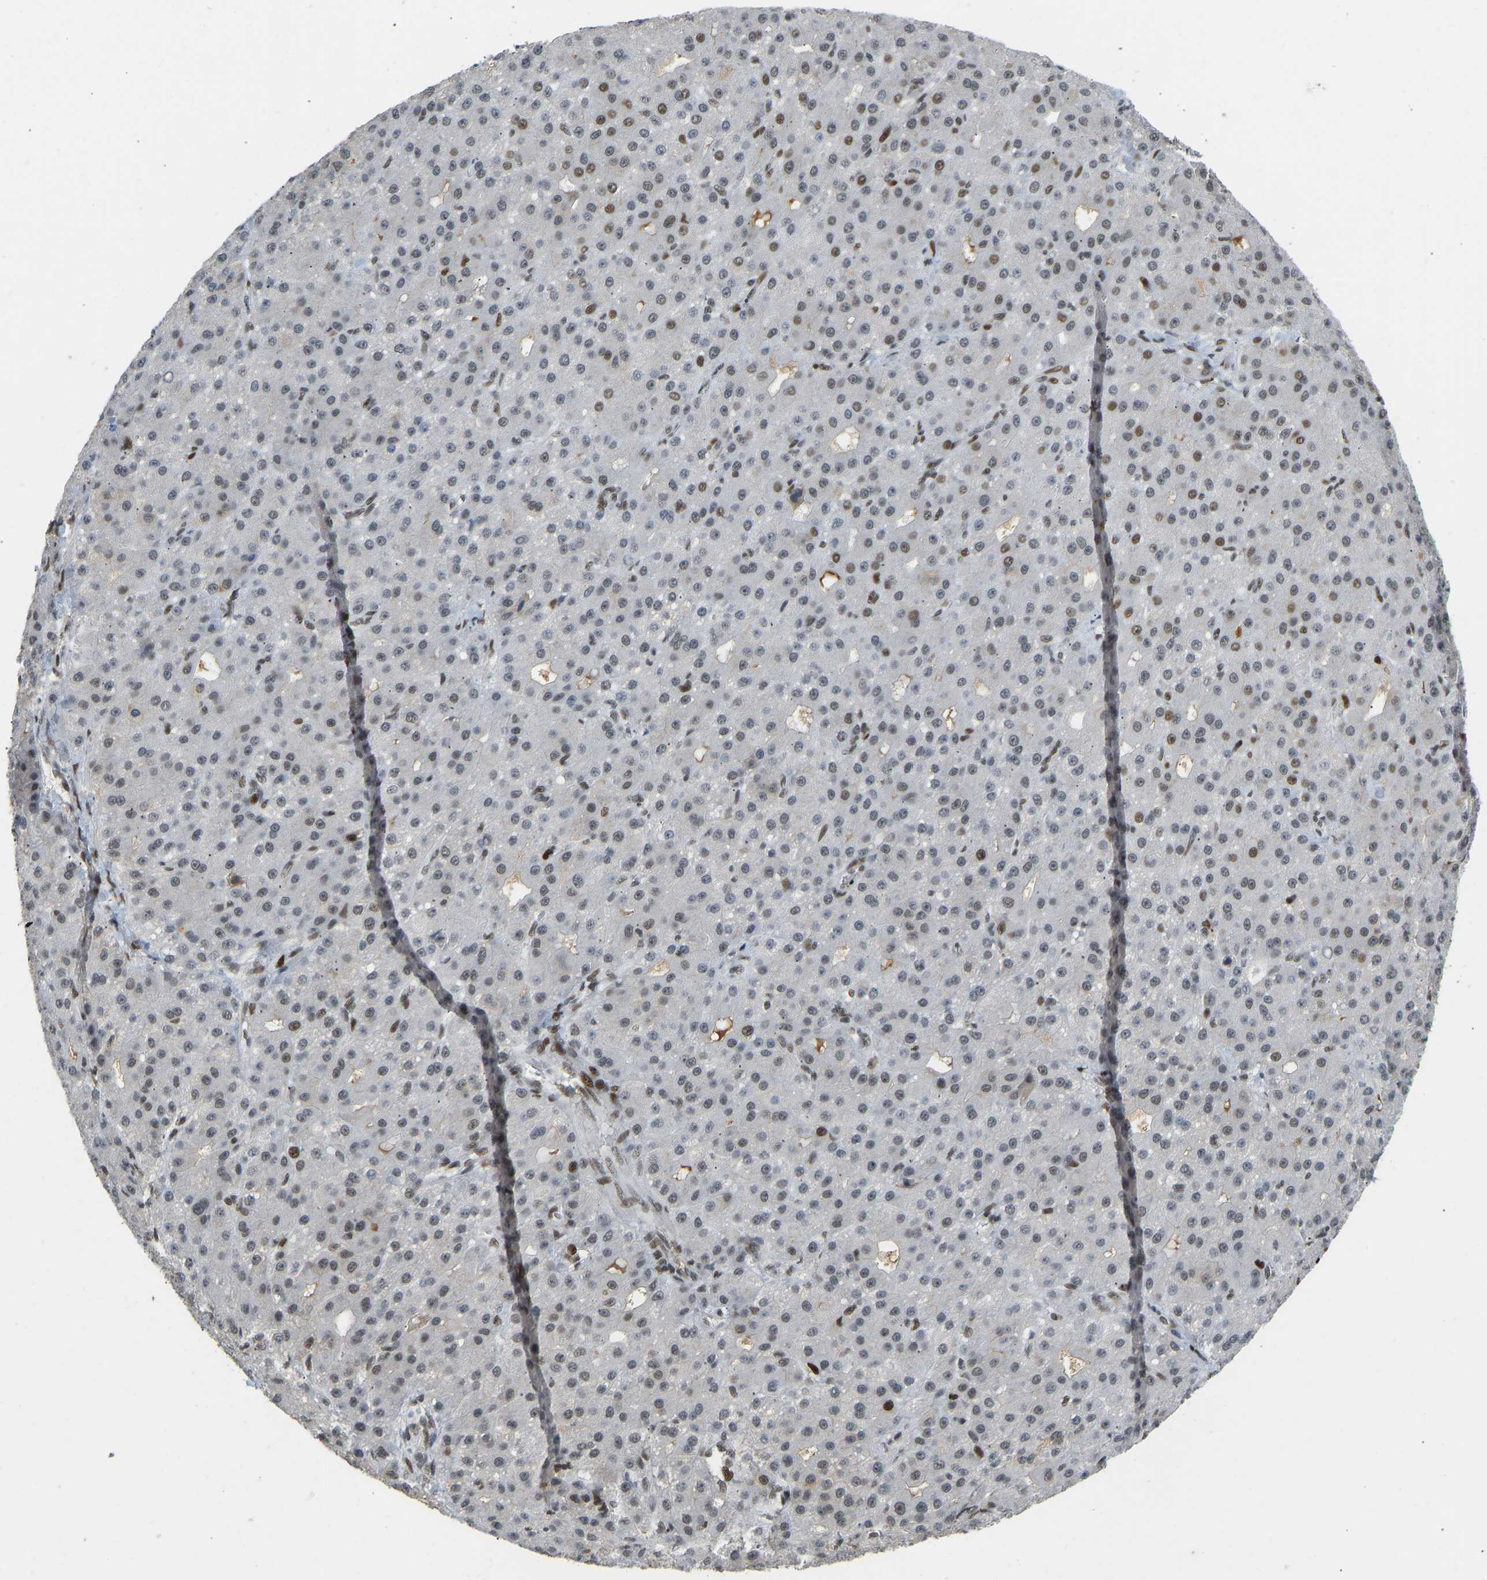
{"staining": {"intensity": "moderate", "quantity": "<25%", "location": "nuclear"}, "tissue": "liver cancer", "cell_type": "Tumor cells", "image_type": "cancer", "snomed": [{"axis": "morphology", "description": "Carcinoma, Hepatocellular, NOS"}, {"axis": "topography", "description": "Liver"}], "caption": "A brown stain labels moderate nuclear positivity of a protein in human liver cancer tumor cells.", "gene": "FOXK1", "patient": {"sex": "male", "age": 67}}